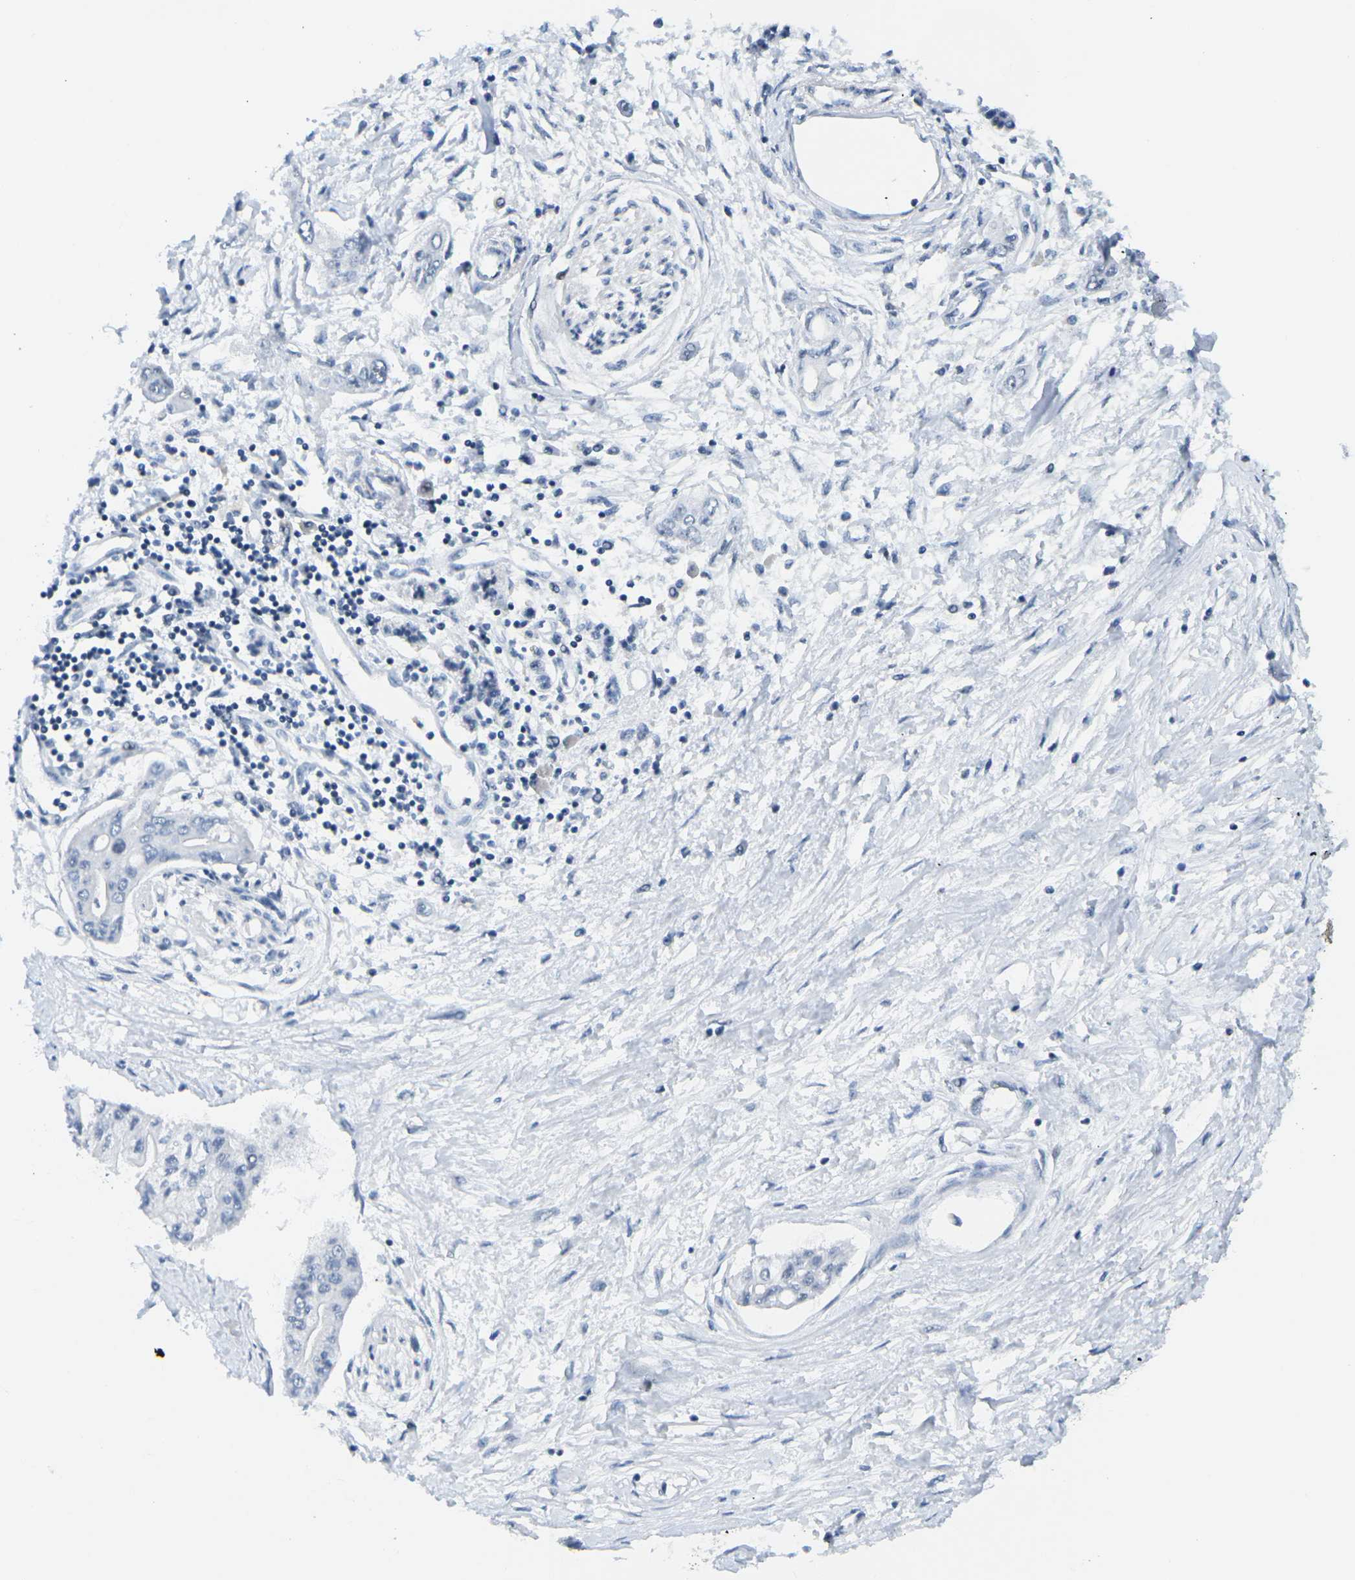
{"staining": {"intensity": "negative", "quantity": "none", "location": "none"}, "tissue": "pancreatic cancer", "cell_type": "Tumor cells", "image_type": "cancer", "snomed": [{"axis": "morphology", "description": "Adenocarcinoma, NOS"}, {"axis": "topography", "description": "Pancreas"}], "caption": "The IHC image has no significant staining in tumor cells of pancreatic cancer tissue.", "gene": "PRPF8", "patient": {"sex": "female", "age": 77}}